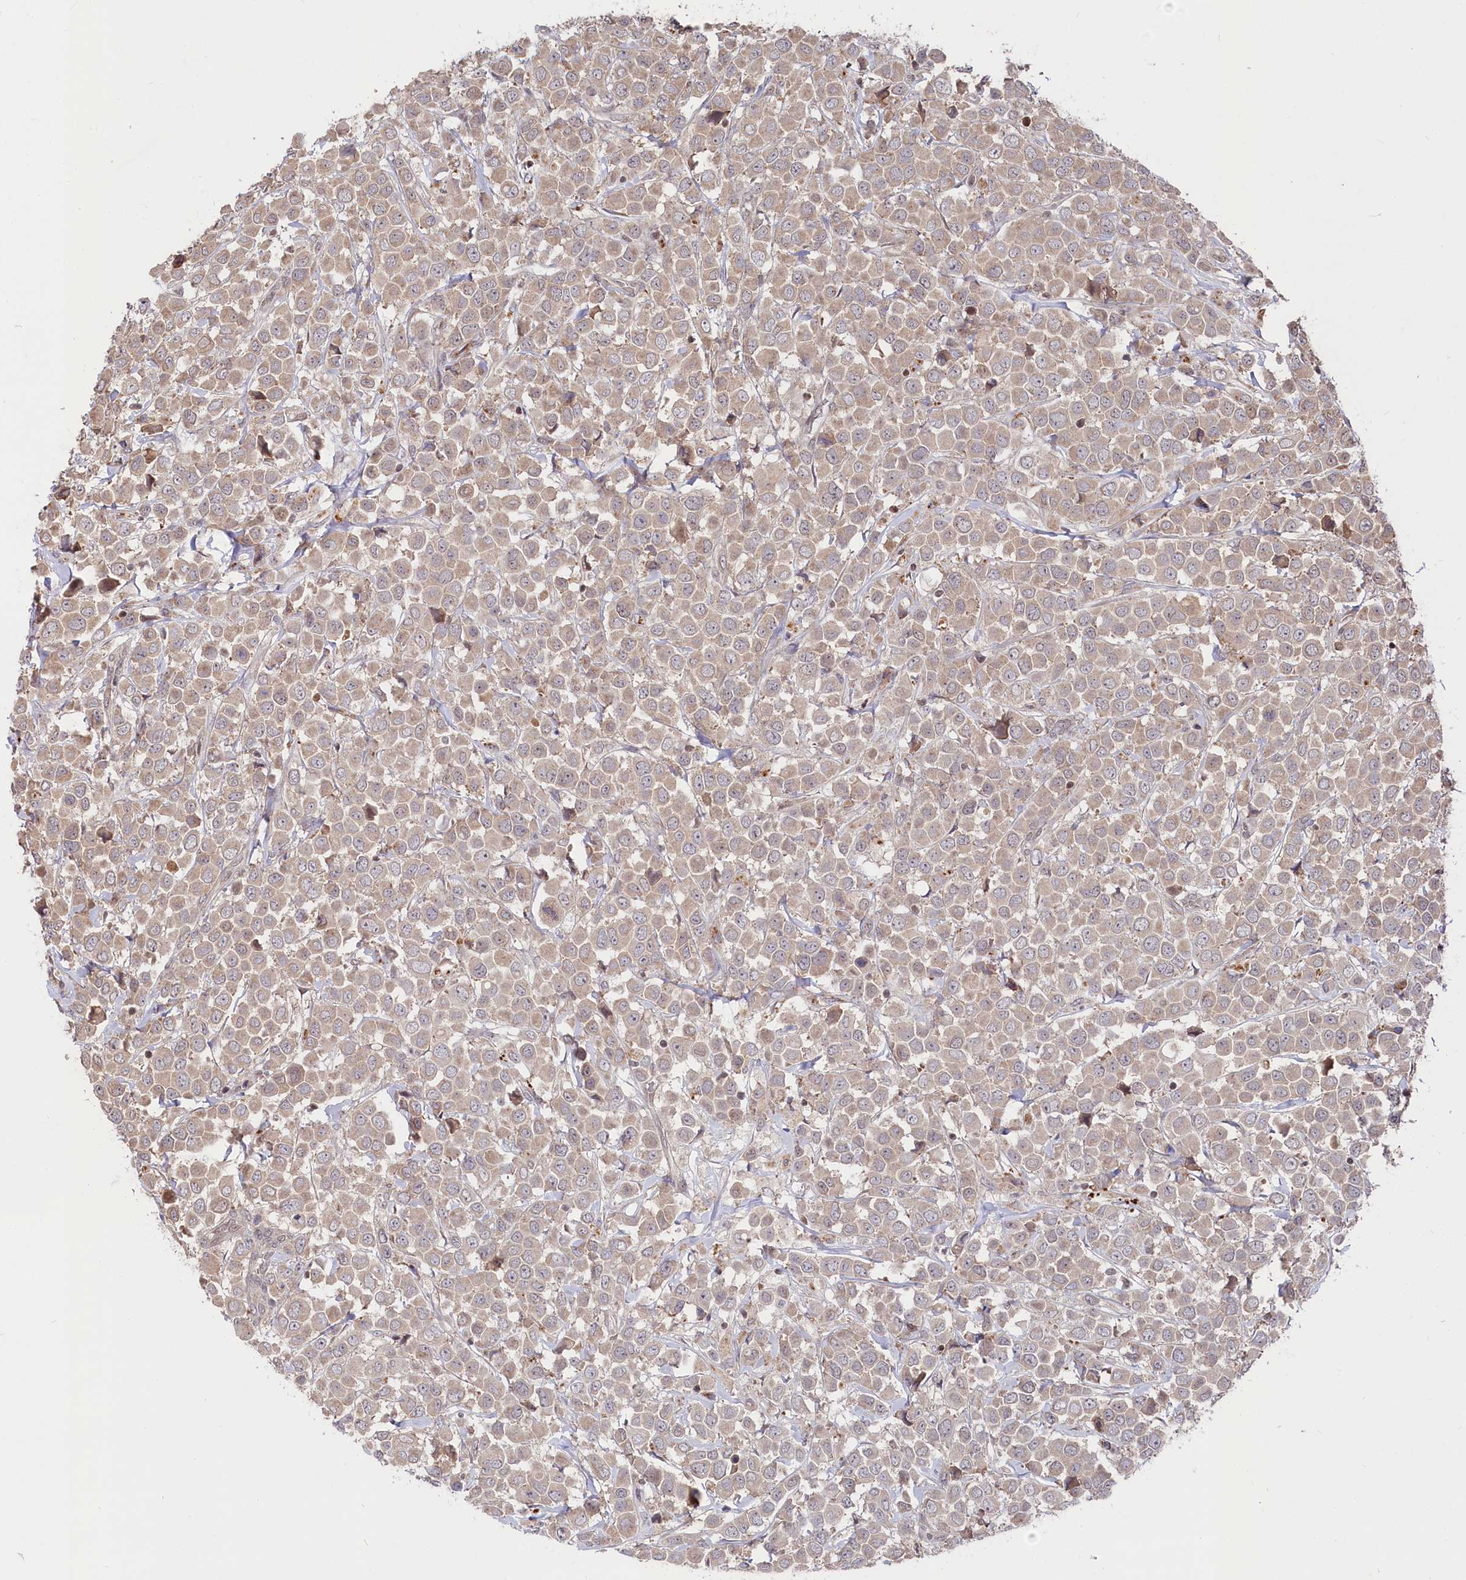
{"staining": {"intensity": "weak", "quantity": "25%-75%", "location": "cytoplasmic/membranous"}, "tissue": "breast cancer", "cell_type": "Tumor cells", "image_type": "cancer", "snomed": [{"axis": "morphology", "description": "Duct carcinoma"}, {"axis": "topography", "description": "Breast"}], "caption": "High-magnification brightfield microscopy of infiltrating ductal carcinoma (breast) stained with DAB (brown) and counterstained with hematoxylin (blue). tumor cells exhibit weak cytoplasmic/membranous expression is seen in approximately25%-75% of cells.", "gene": "CGGBP1", "patient": {"sex": "female", "age": 61}}